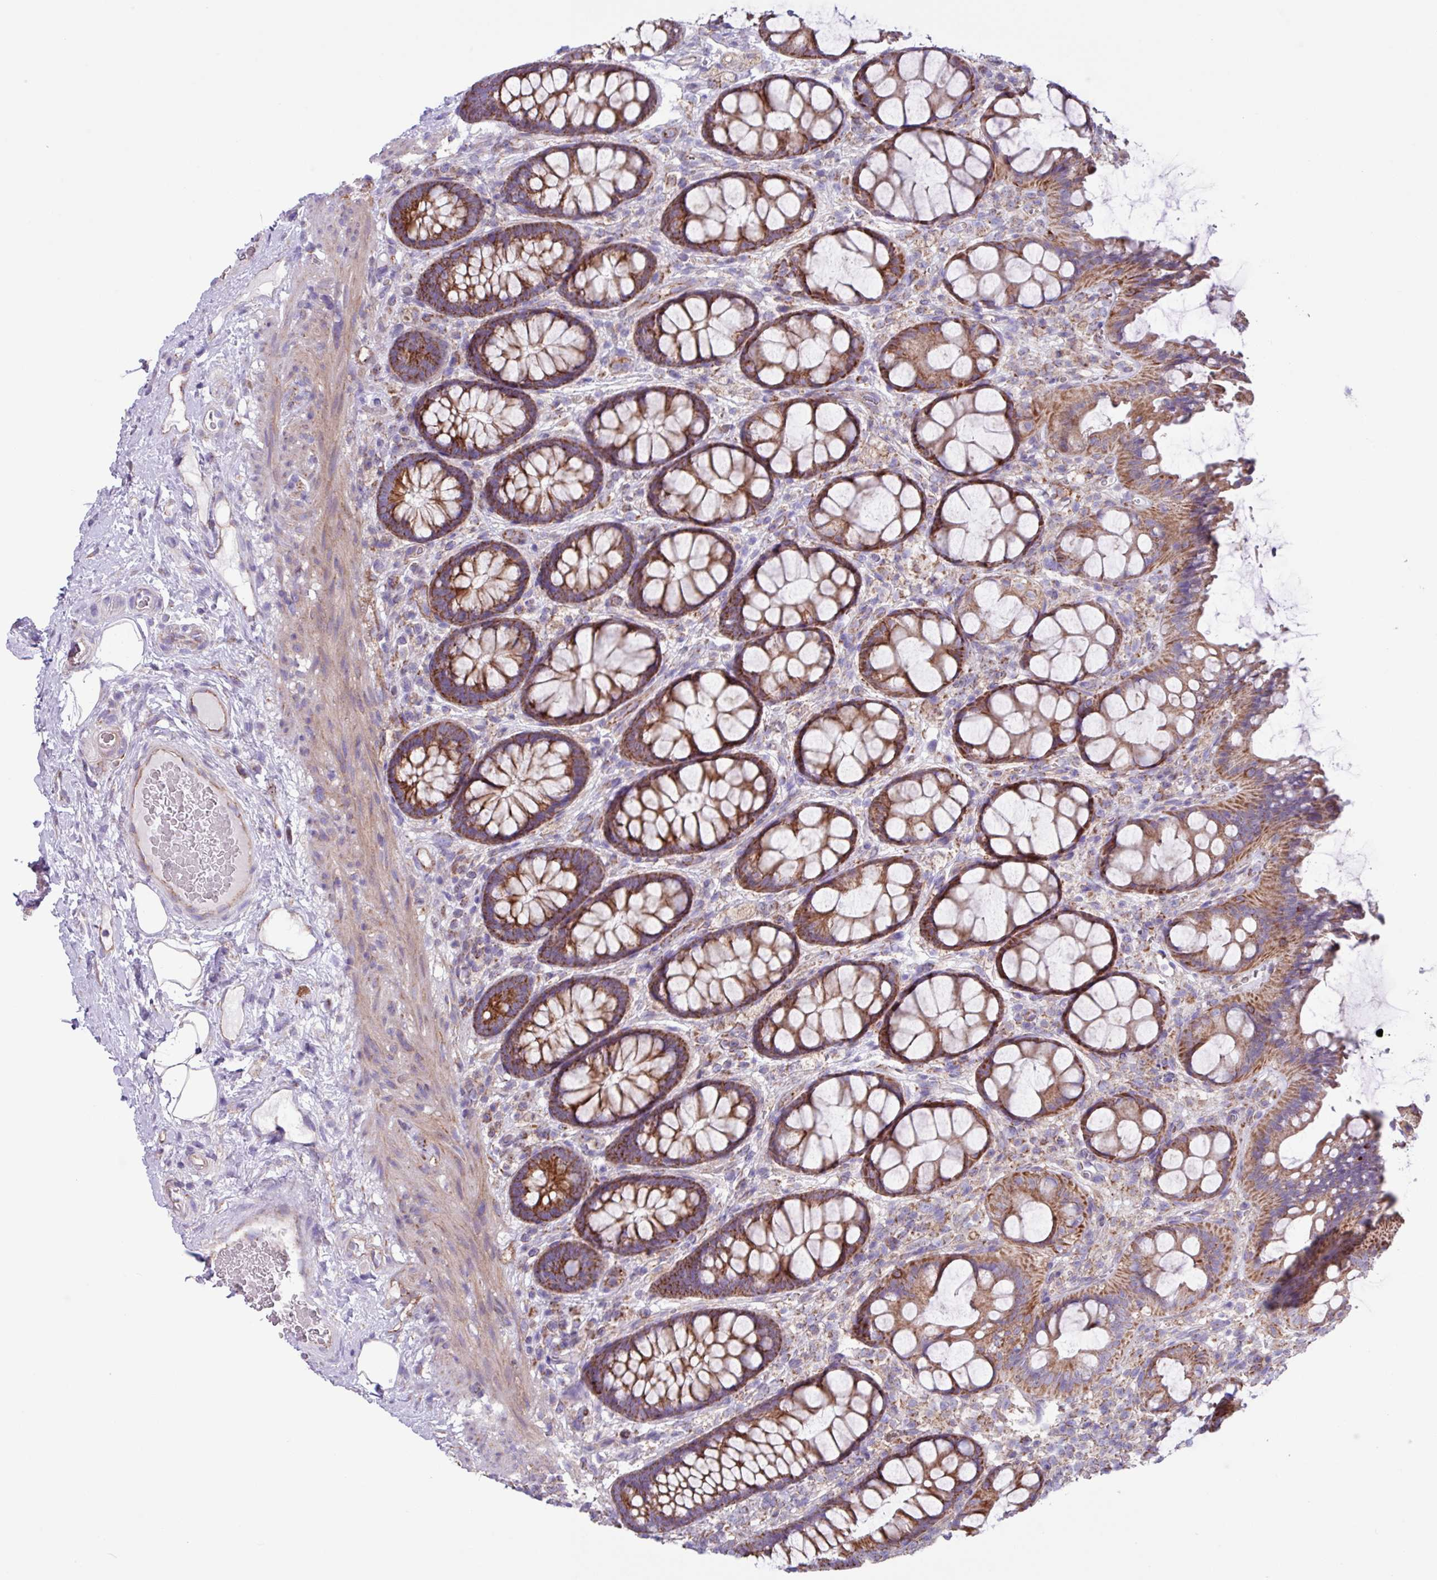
{"staining": {"intensity": "moderate", "quantity": ">75%", "location": "cytoplasmic/membranous"}, "tissue": "rectum", "cell_type": "Glandular cells", "image_type": "normal", "snomed": [{"axis": "morphology", "description": "Normal tissue, NOS"}, {"axis": "topography", "description": "Rectum"}], "caption": "IHC image of benign rectum: rectum stained using IHC displays medium levels of moderate protein expression localized specifically in the cytoplasmic/membranous of glandular cells, appearing as a cytoplasmic/membranous brown color.", "gene": "OTULIN", "patient": {"sex": "female", "age": 67}}